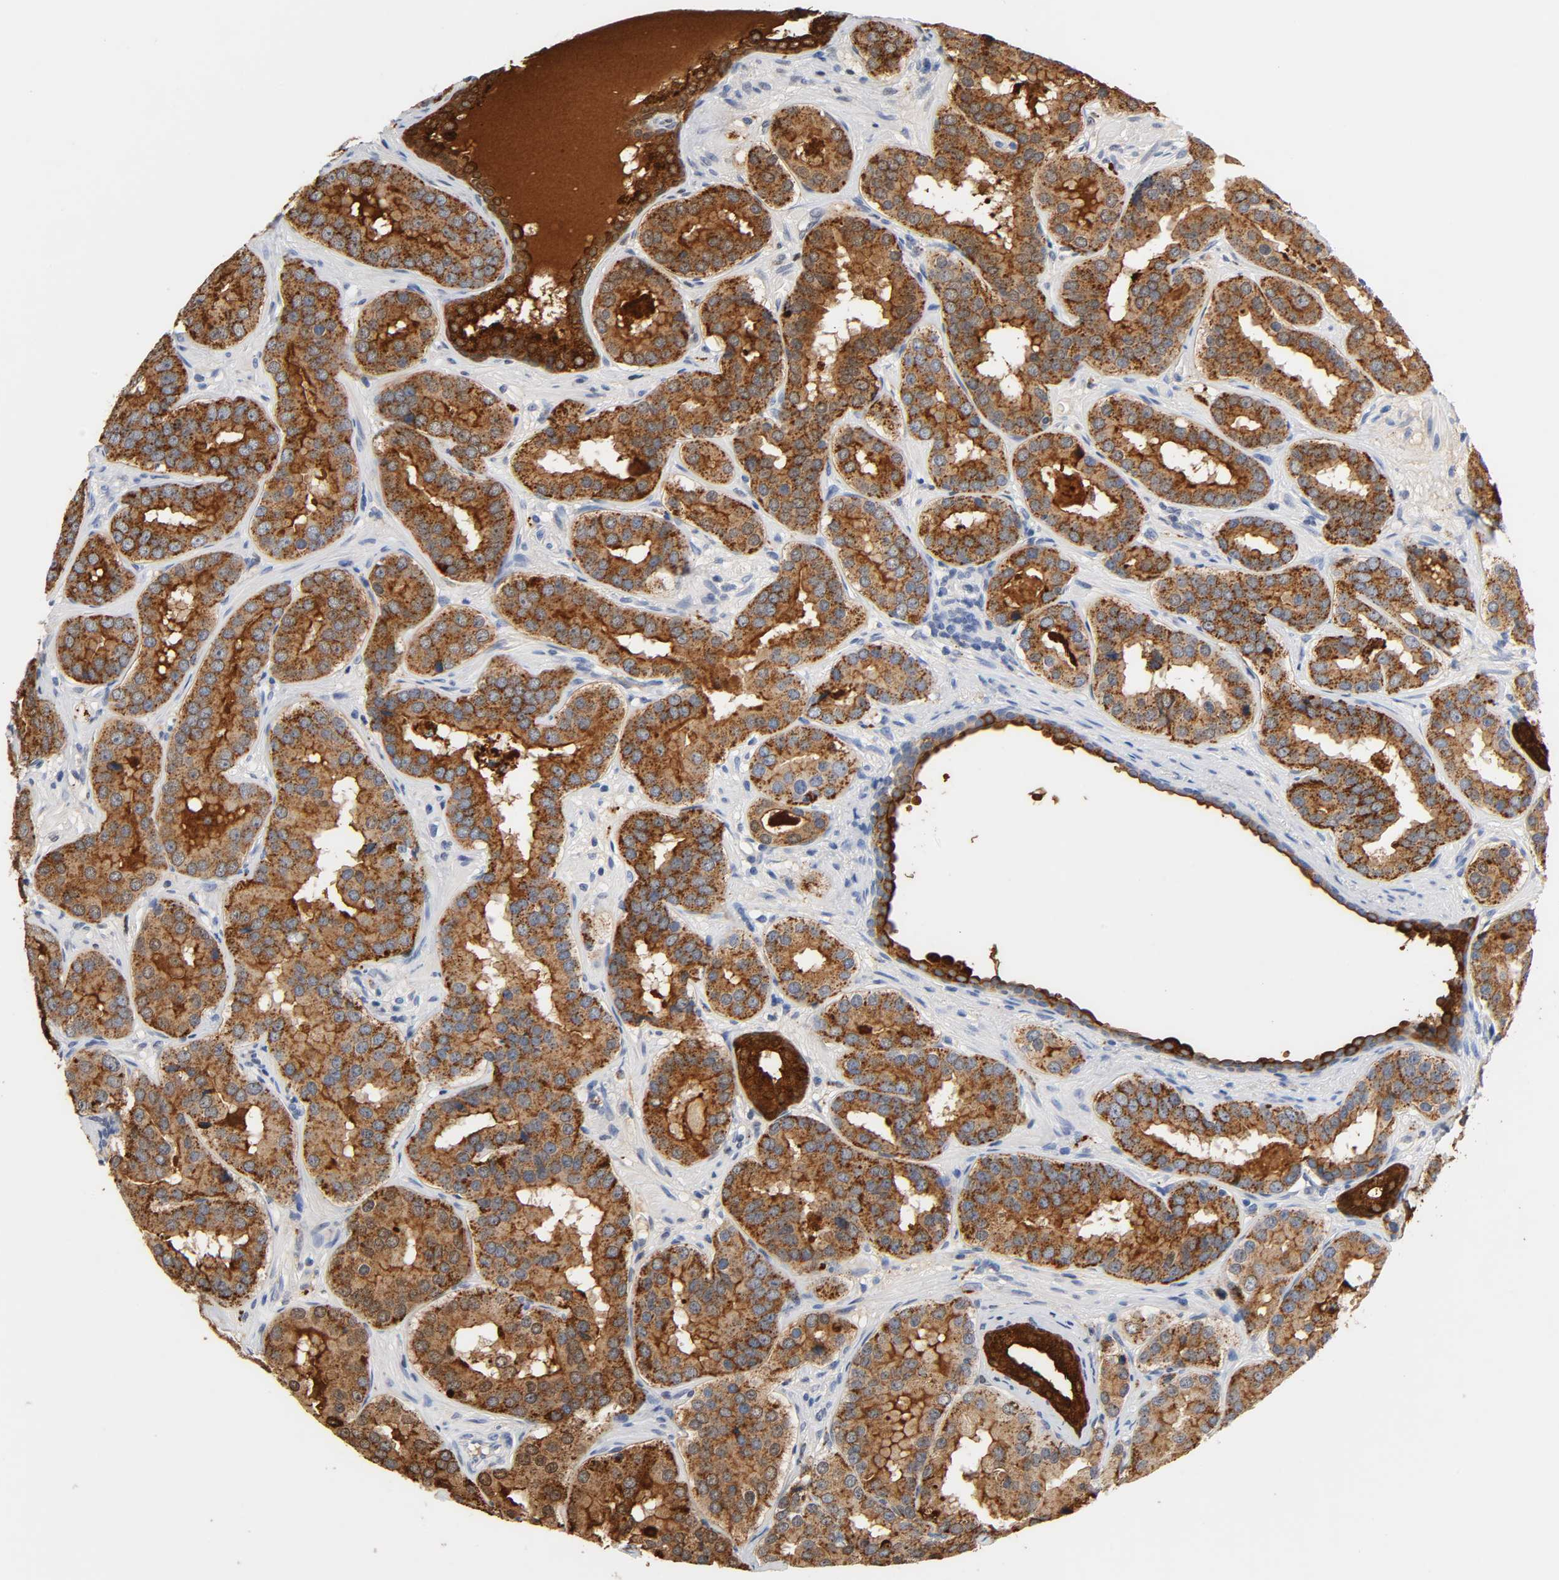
{"staining": {"intensity": "strong", "quantity": ">75%", "location": "cytoplasmic/membranous,nuclear"}, "tissue": "prostate cancer", "cell_type": "Tumor cells", "image_type": "cancer", "snomed": [{"axis": "morphology", "description": "Adenocarcinoma, Low grade"}, {"axis": "topography", "description": "Prostate"}], "caption": "Human prostate adenocarcinoma (low-grade) stained for a protein (brown) demonstrates strong cytoplasmic/membranous and nuclear positive positivity in about >75% of tumor cells.", "gene": "ACP3", "patient": {"sex": "male", "age": 59}}